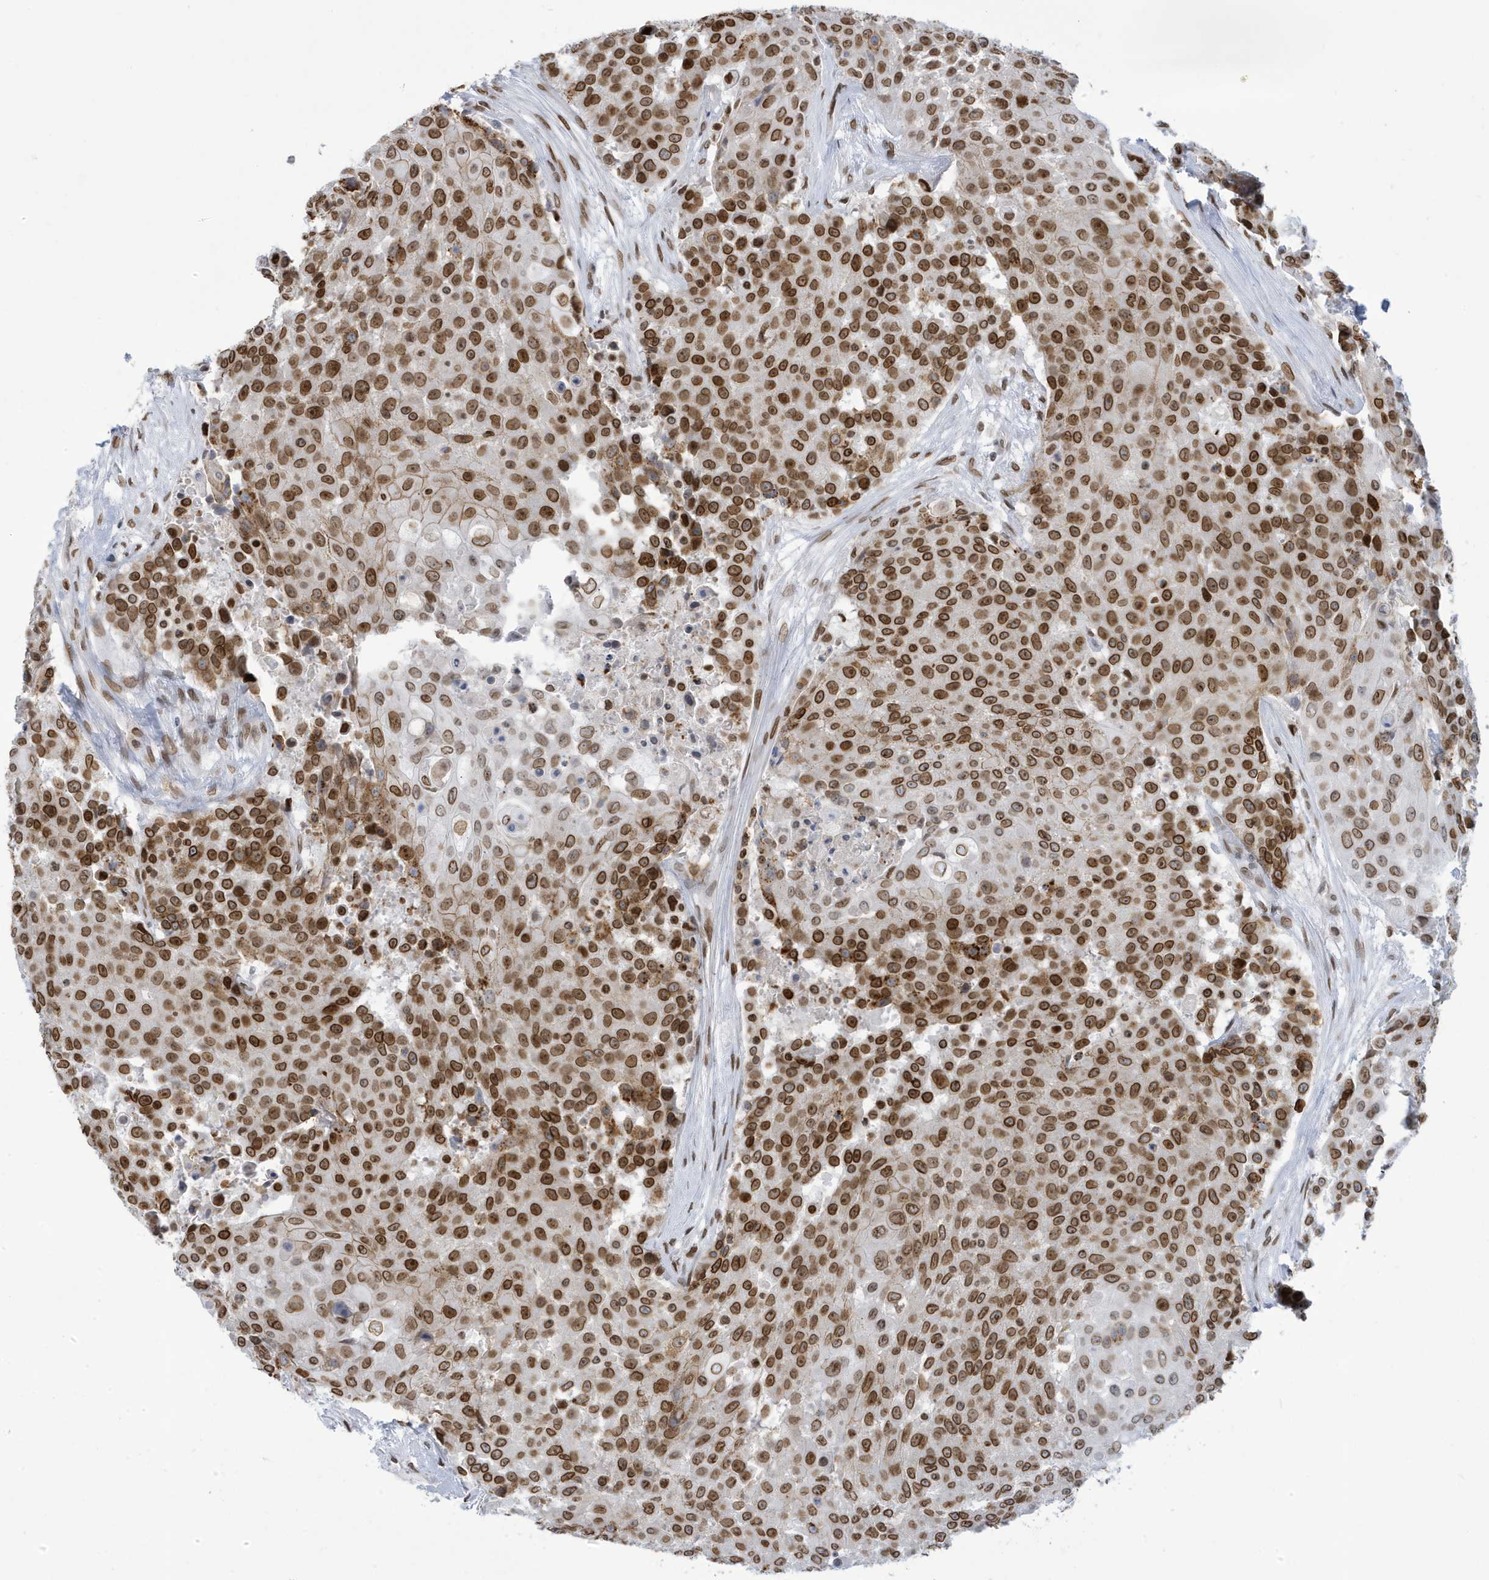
{"staining": {"intensity": "strong", "quantity": ">75%", "location": "nuclear"}, "tissue": "urothelial cancer", "cell_type": "Tumor cells", "image_type": "cancer", "snomed": [{"axis": "morphology", "description": "Urothelial carcinoma, High grade"}, {"axis": "topography", "description": "Urinary bladder"}], "caption": "A histopathology image of human high-grade urothelial carcinoma stained for a protein reveals strong nuclear brown staining in tumor cells.", "gene": "PCYT1A", "patient": {"sex": "female", "age": 63}}